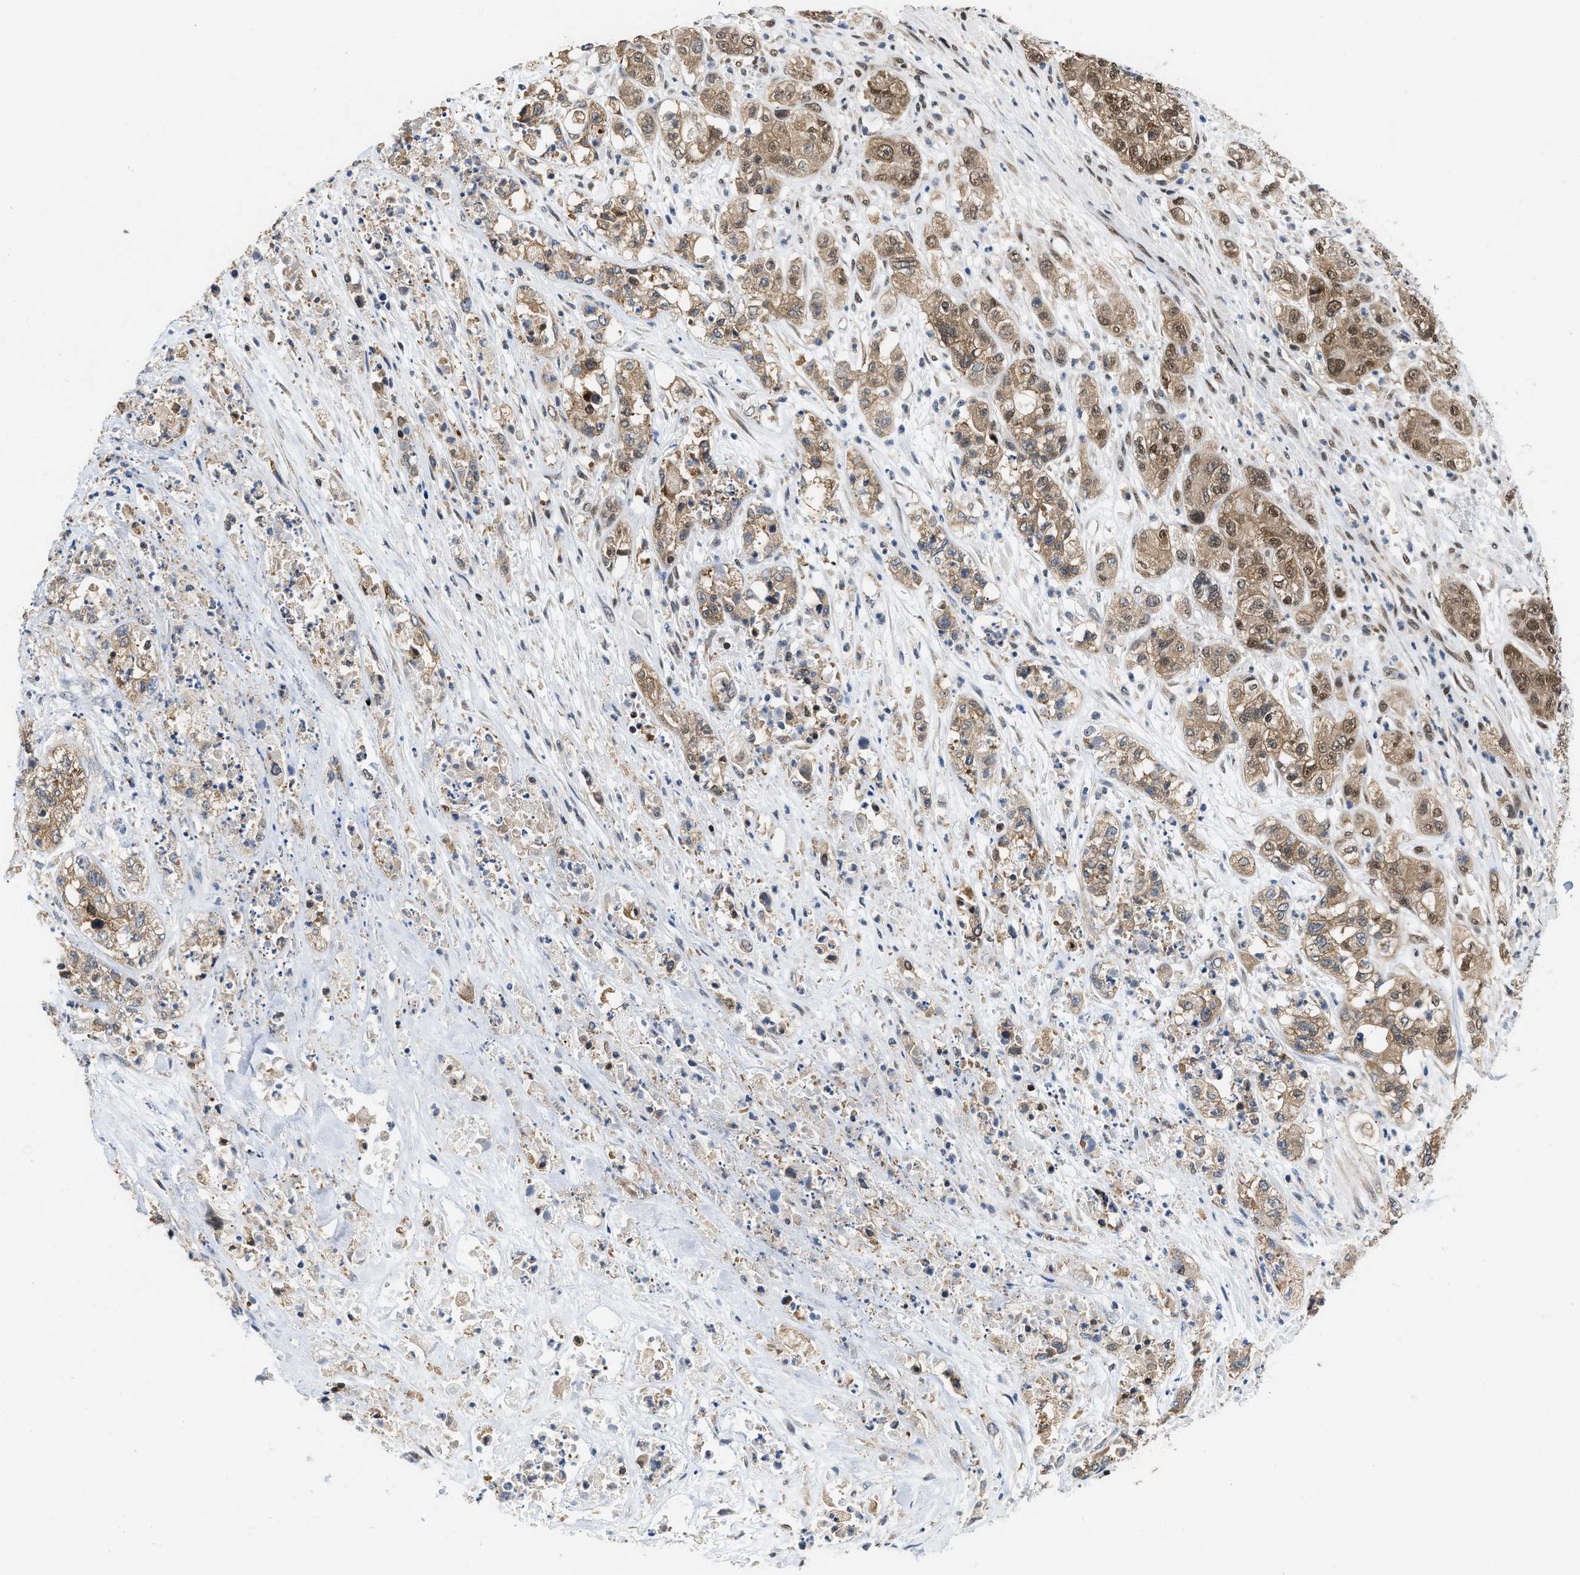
{"staining": {"intensity": "moderate", "quantity": ">75%", "location": "cytoplasmic/membranous,nuclear"}, "tissue": "pancreatic cancer", "cell_type": "Tumor cells", "image_type": "cancer", "snomed": [{"axis": "morphology", "description": "Adenocarcinoma, NOS"}, {"axis": "topography", "description": "Pancreas"}], "caption": "Immunohistochemical staining of pancreatic adenocarcinoma reveals medium levels of moderate cytoplasmic/membranous and nuclear protein staining in about >75% of tumor cells. (DAB (3,3'-diaminobenzidine) = brown stain, brightfield microscopy at high magnification).", "gene": "ATF7IP", "patient": {"sex": "female", "age": 78}}